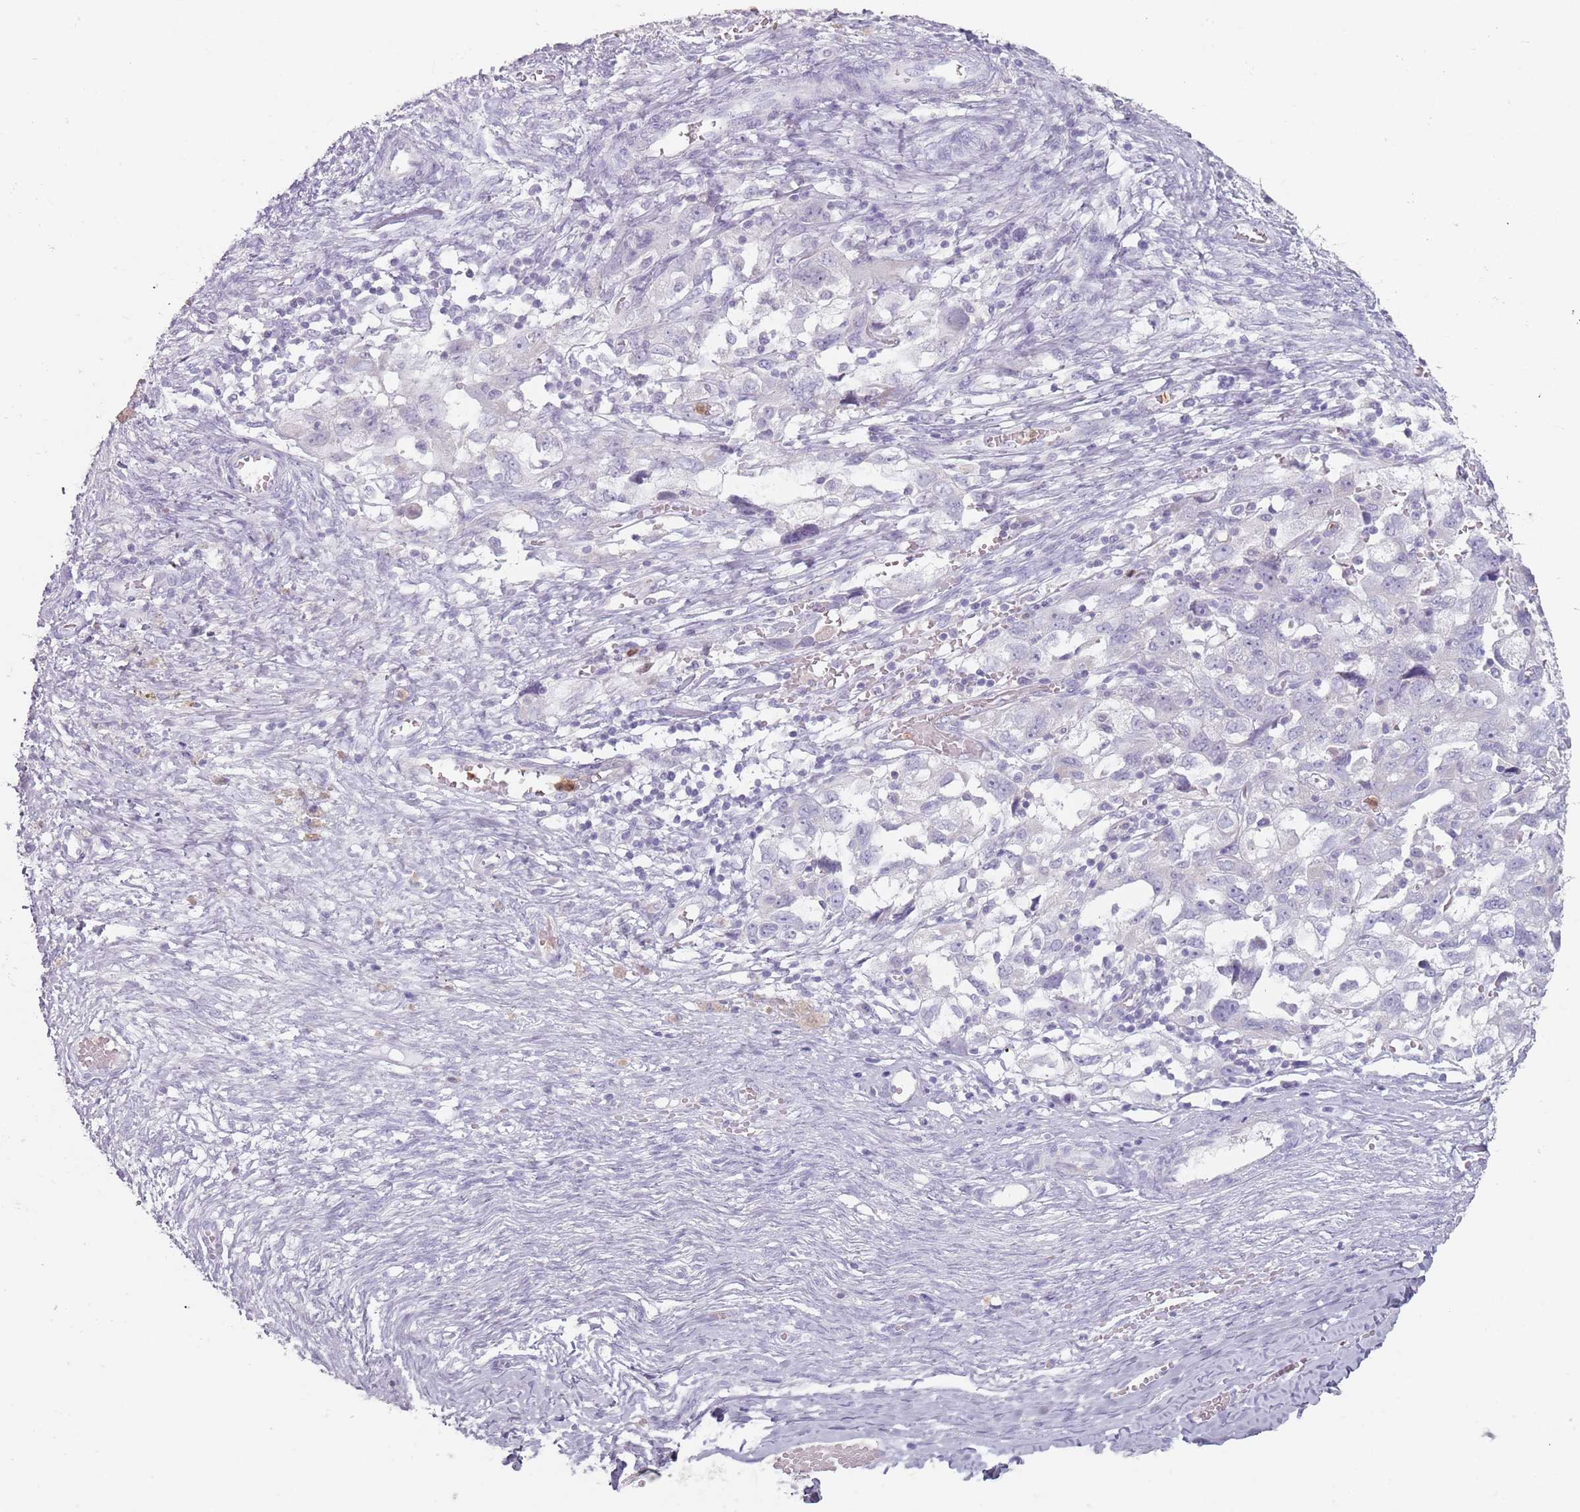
{"staining": {"intensity": "negative", "quantity": "none", "location": "none"}, "tissue": "ovarian cancer", "cell_type": "Tumor cells", "image_type": "cancer", "snomed": [{"axis": "morphology", "description": "Carcinoma, NOS"}, {"axis": "morphology", "description": "Cystadenocarcinoma, serous, NOS"}, {"axis": "topography", "description": "Ovary"}], "caption": "Tumor cells show no significant protein staining in ovarian carcinoma.", "gene": "ZNF584", "patient": {"sex": "female", "age": 69}}